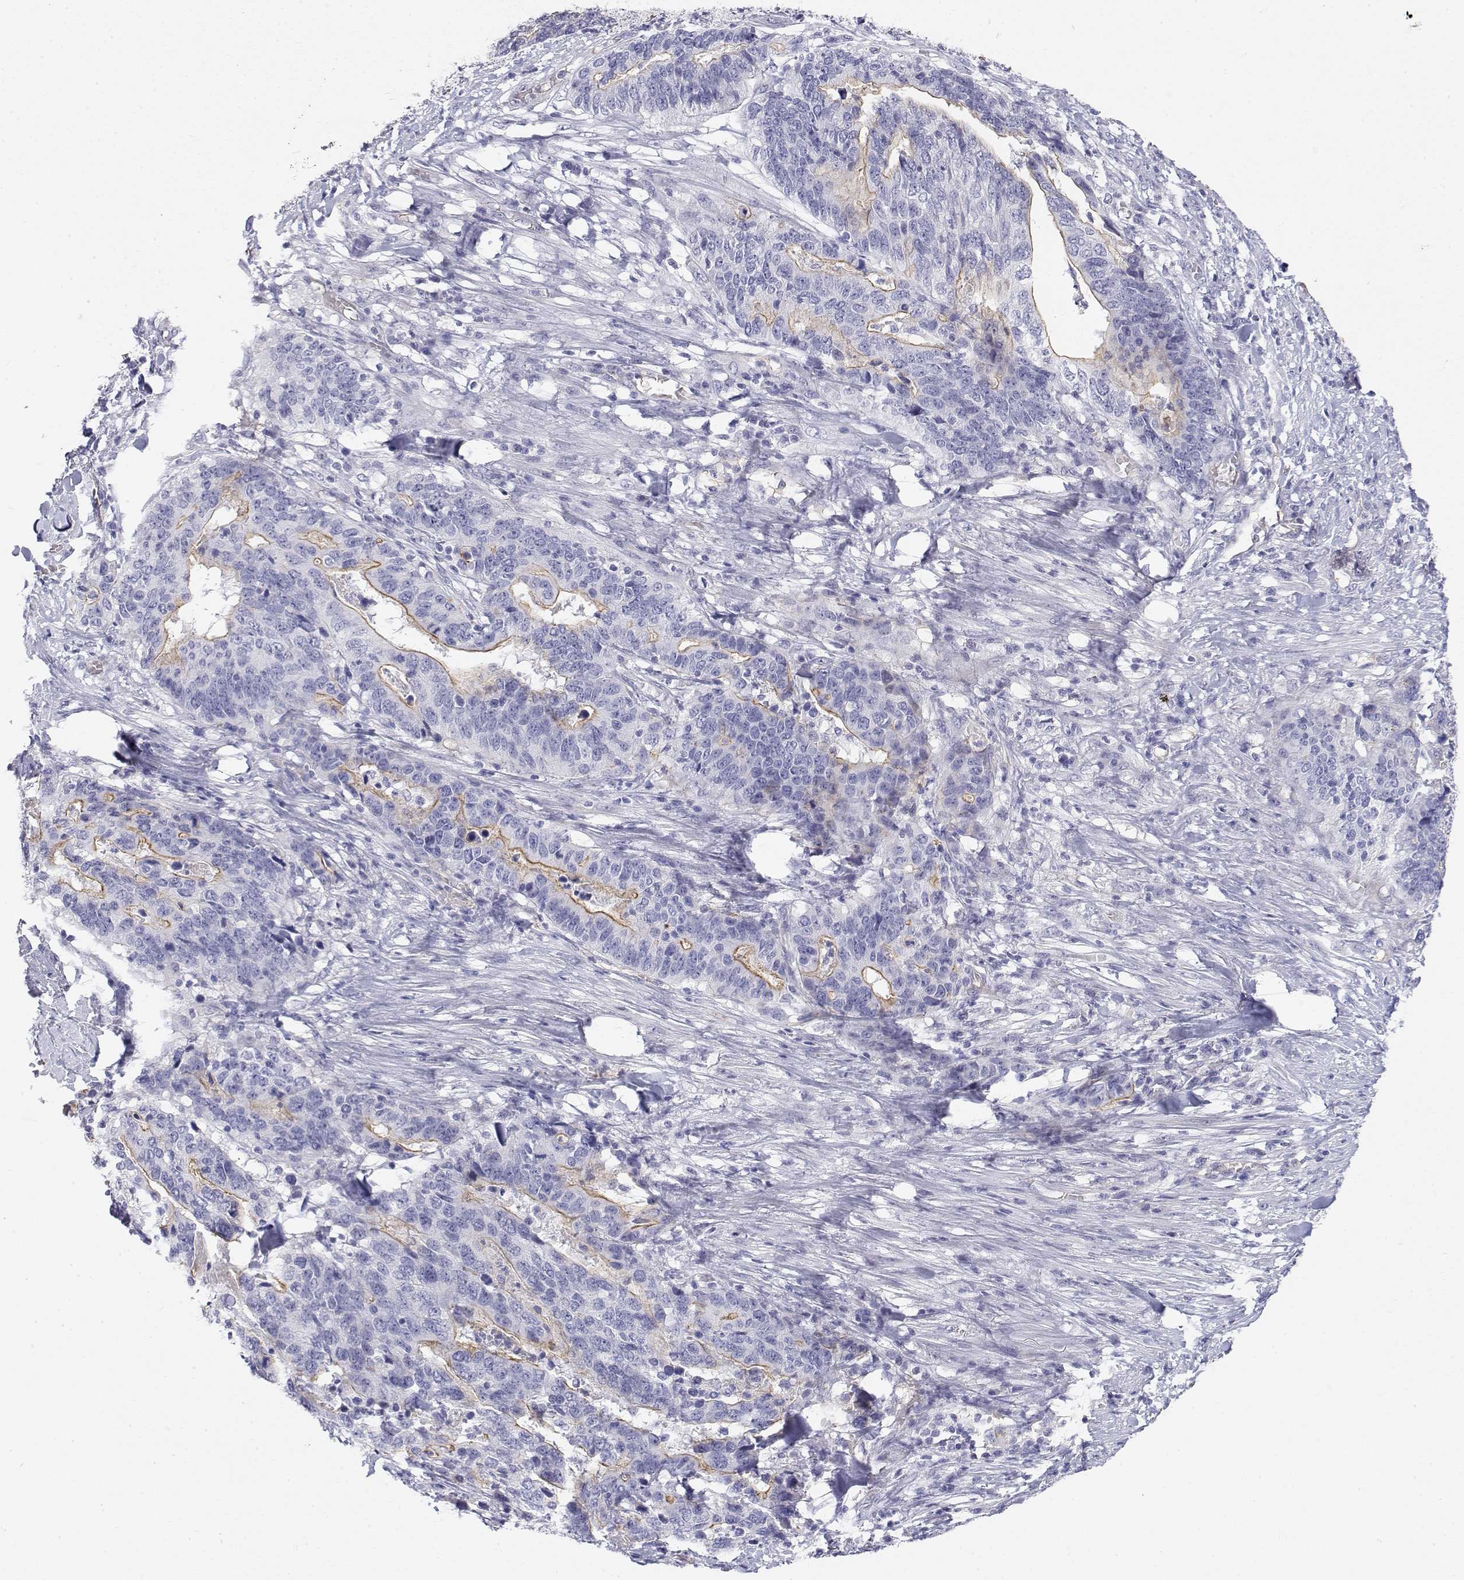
{"staining": {"intensity": "moderate", "quantity": "<25%", "location": "cytoplasmic/membranous"}, "tissue": "stomach cancer", "cell_type": "Tumor cells", "image_type": "cancer", "snomed": [{"axis": "morphology", "description": "Adenocarcinoma, NOS"}, {"axis": "topography", "description": "Stomach, upper"}], "caption": "Immunohistochemical staining of human stomach adenocarcinoma exhibits low levels of moderate cytoplasmic/membranous expression in approximately <25% of tumor cells.", "gene": "MISP", "patient": {"sex": "female", "age": 67}}